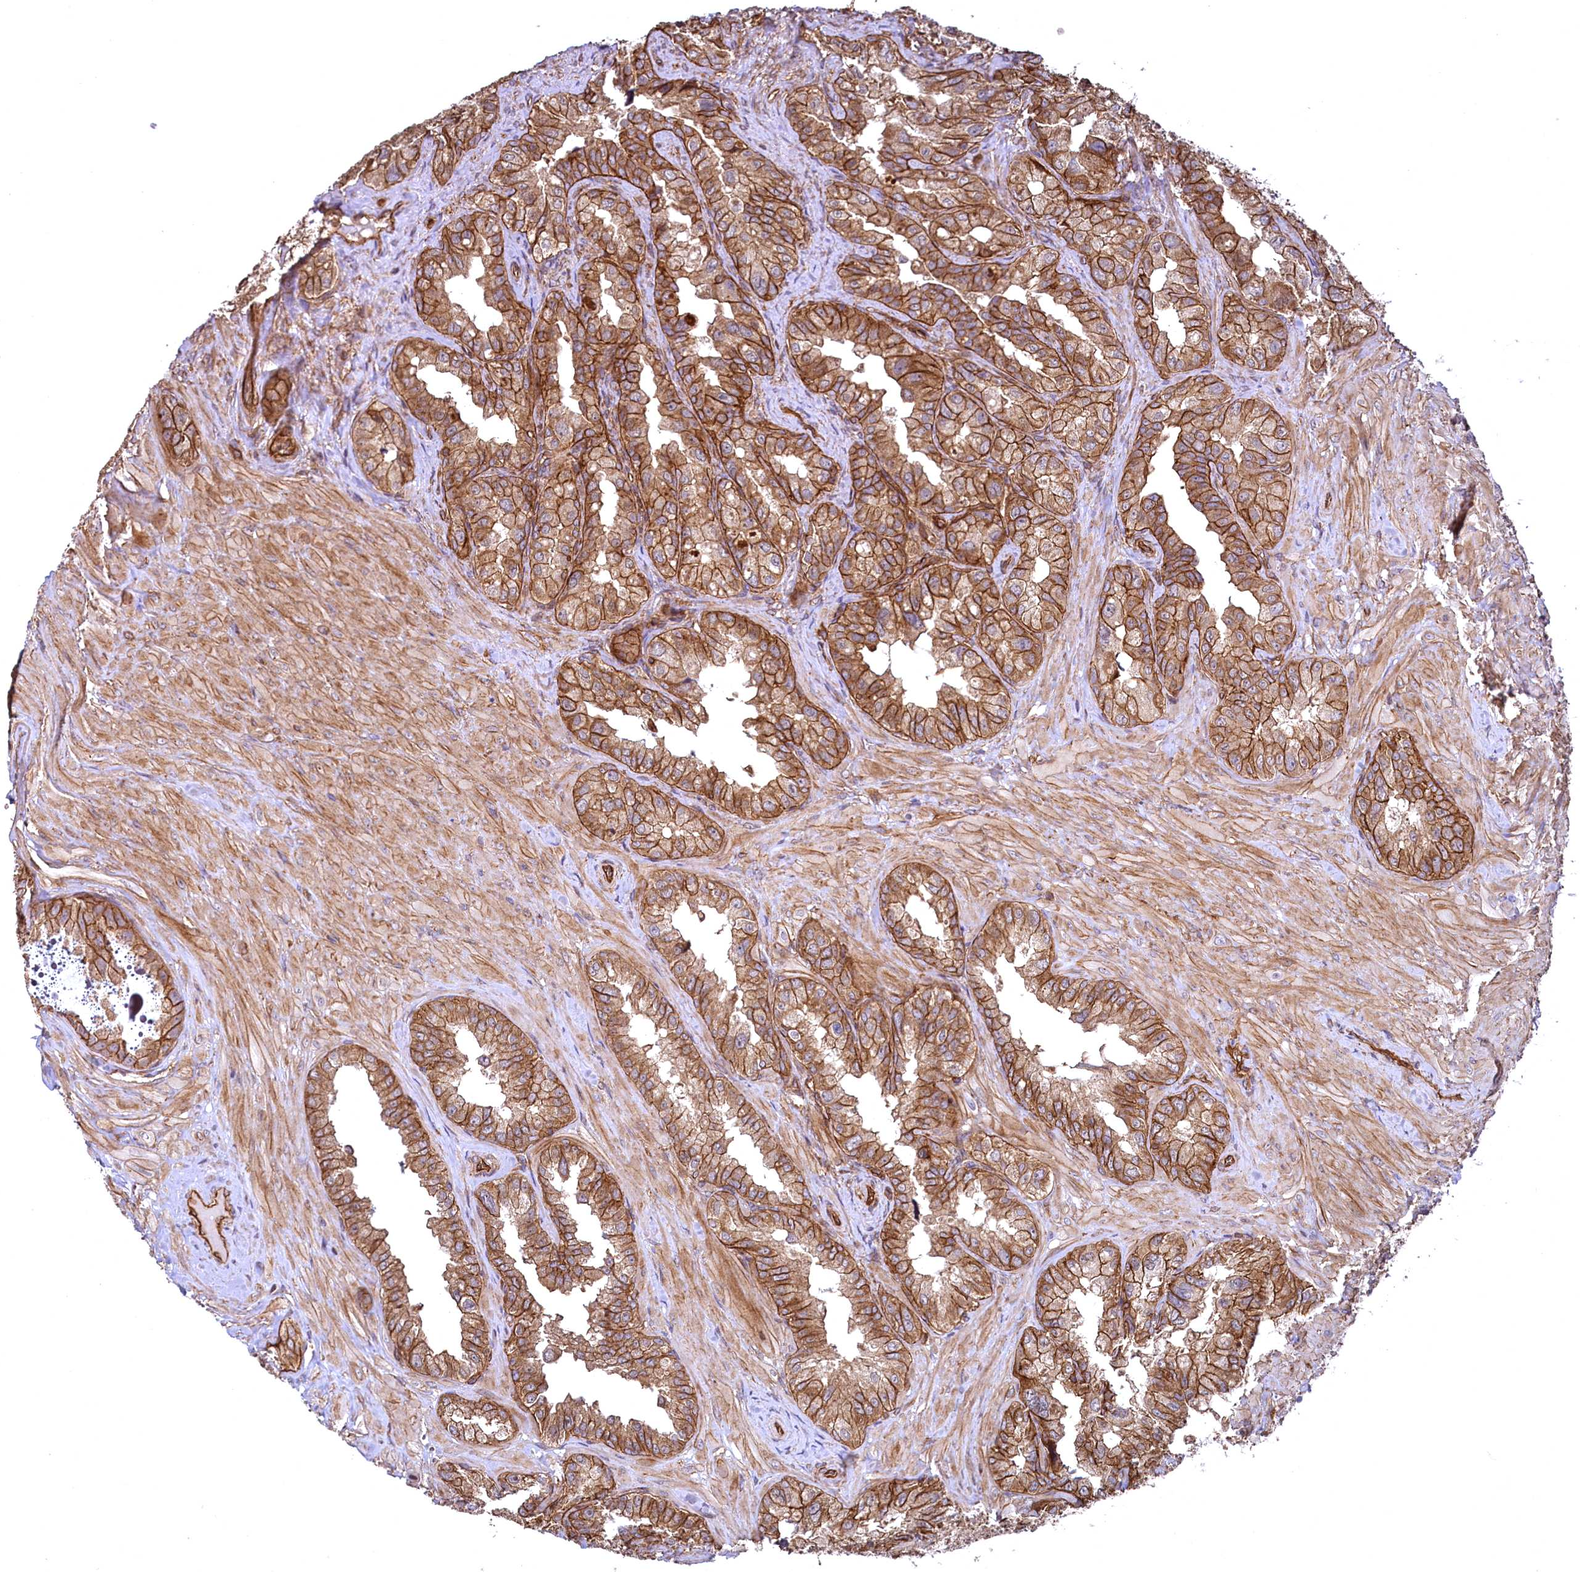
{"staining": {"intensity": "strong", "quantity": ">75%", "location": "cytoplasmic/membranous"}, "tissue": "seminal vesicle", "cell_type": "Glandular cells", "image_type": "normal", "snomed": [{"axis": "morphology", "description": "Normal tissue, NOS"}, {"axis": "topography", "description": "Seminal veicle"}, {"axis": "topography", "description": "Peripheral nerve tissue"}], "caption": "Protein staining demonstrates strong cytoplasmic/membranous positivity in about >75% of glandular cells in normal seminal vesicle.", "gene": "SVIP", "patient": {"sex": "male", "age": 67}}